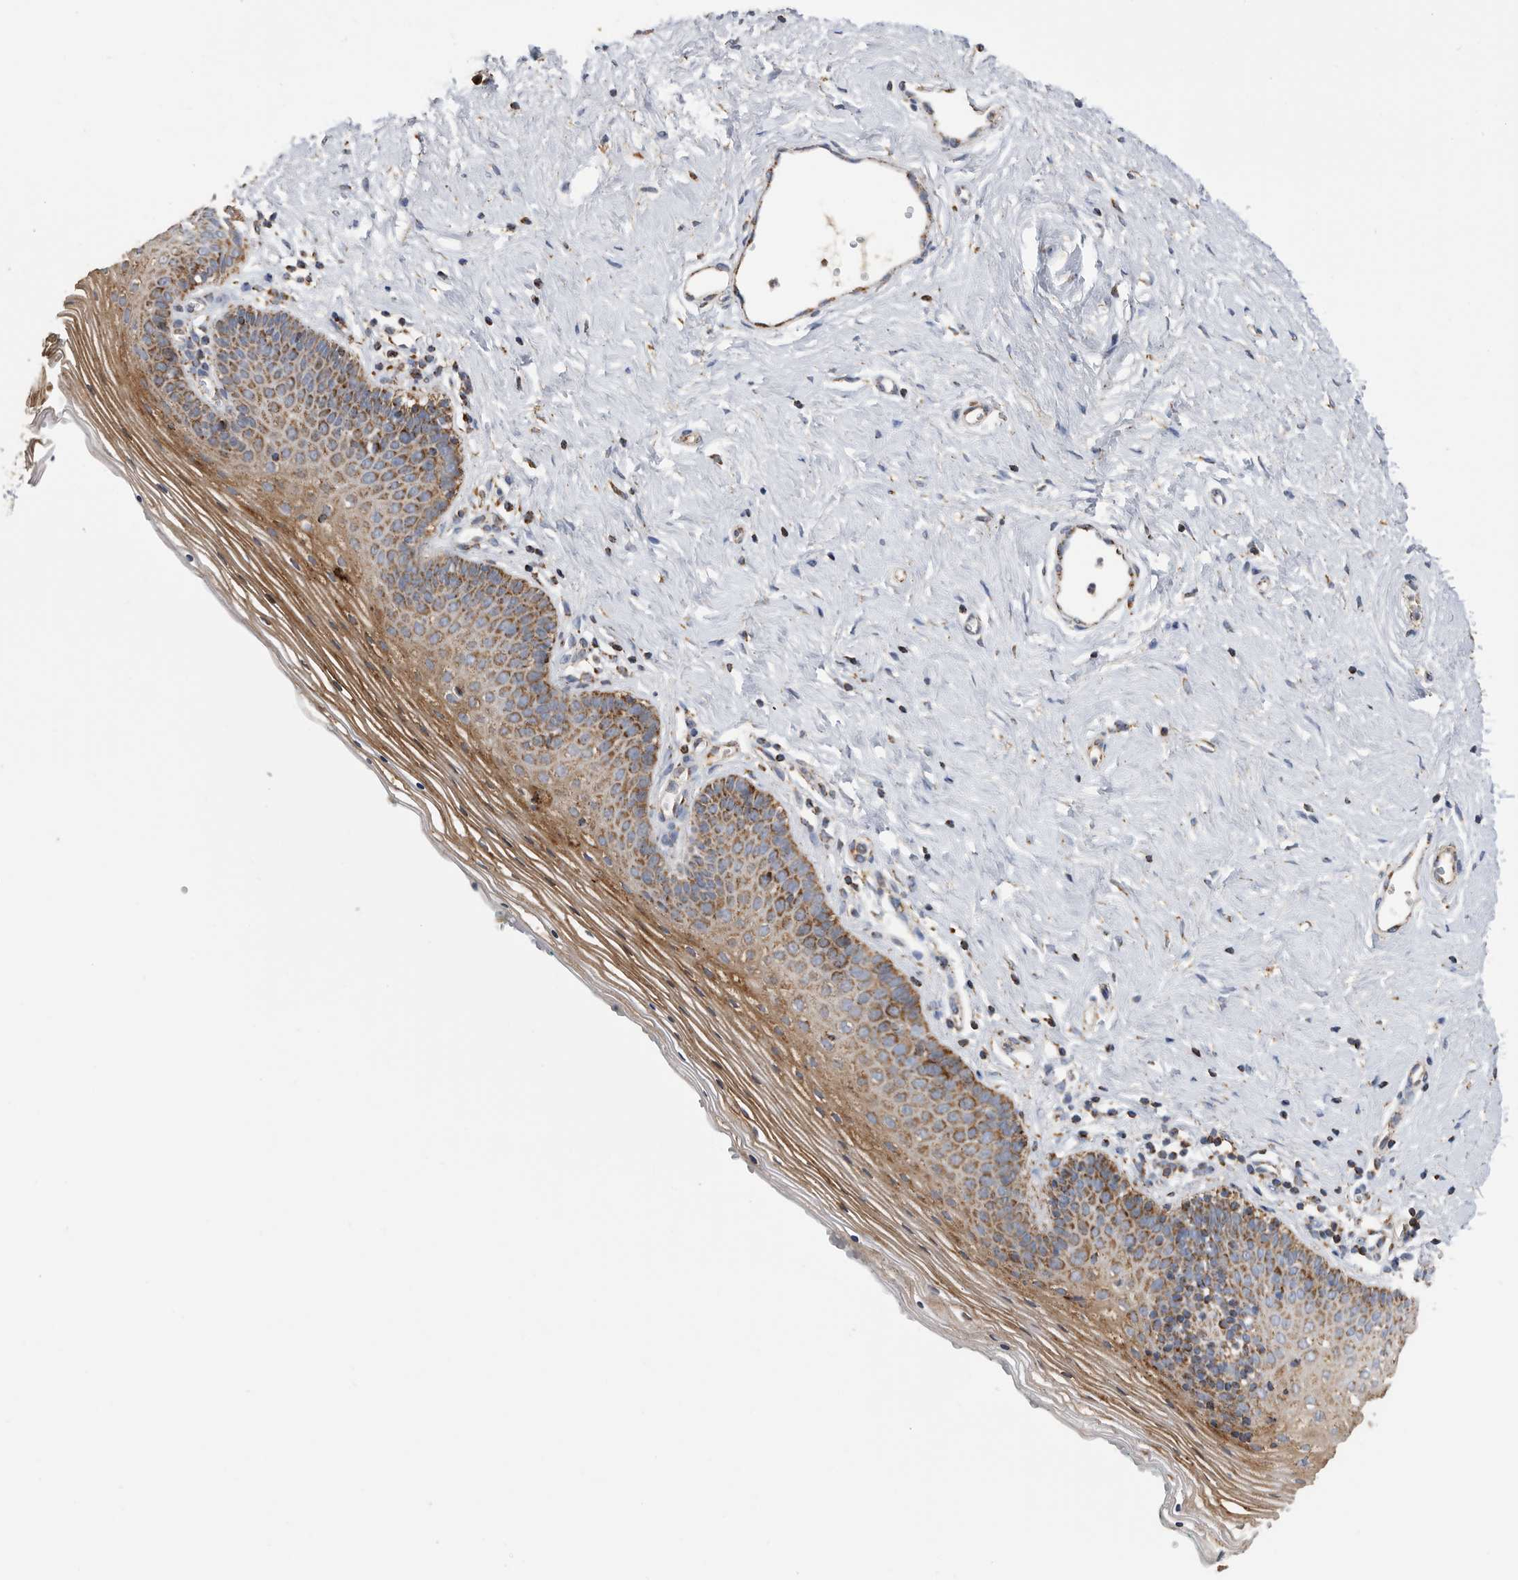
{"staining": {"intensity": "moderate", "quantity": ">75%", "location": "cytoplasmic/membranous"}, "tissue": "vagina", "cell_type": "Squamous epithelial cells", "image_type": "normal", "snomed": [{"axis": "morphology", "description": "Normal tissue, NOS"}, {"axis": "topography", "description": "Vagina"}], "caption": "Vagina stained with immunohistochemistry demonstrates moderate cytoplasmic/membranous staining in approximately >75% of squamous epithelial cells. (DAB IHC with brightfield microscopy, high magnification).", "gene": "WFDC1", "patient": {"sex": "female", "age": 32}}